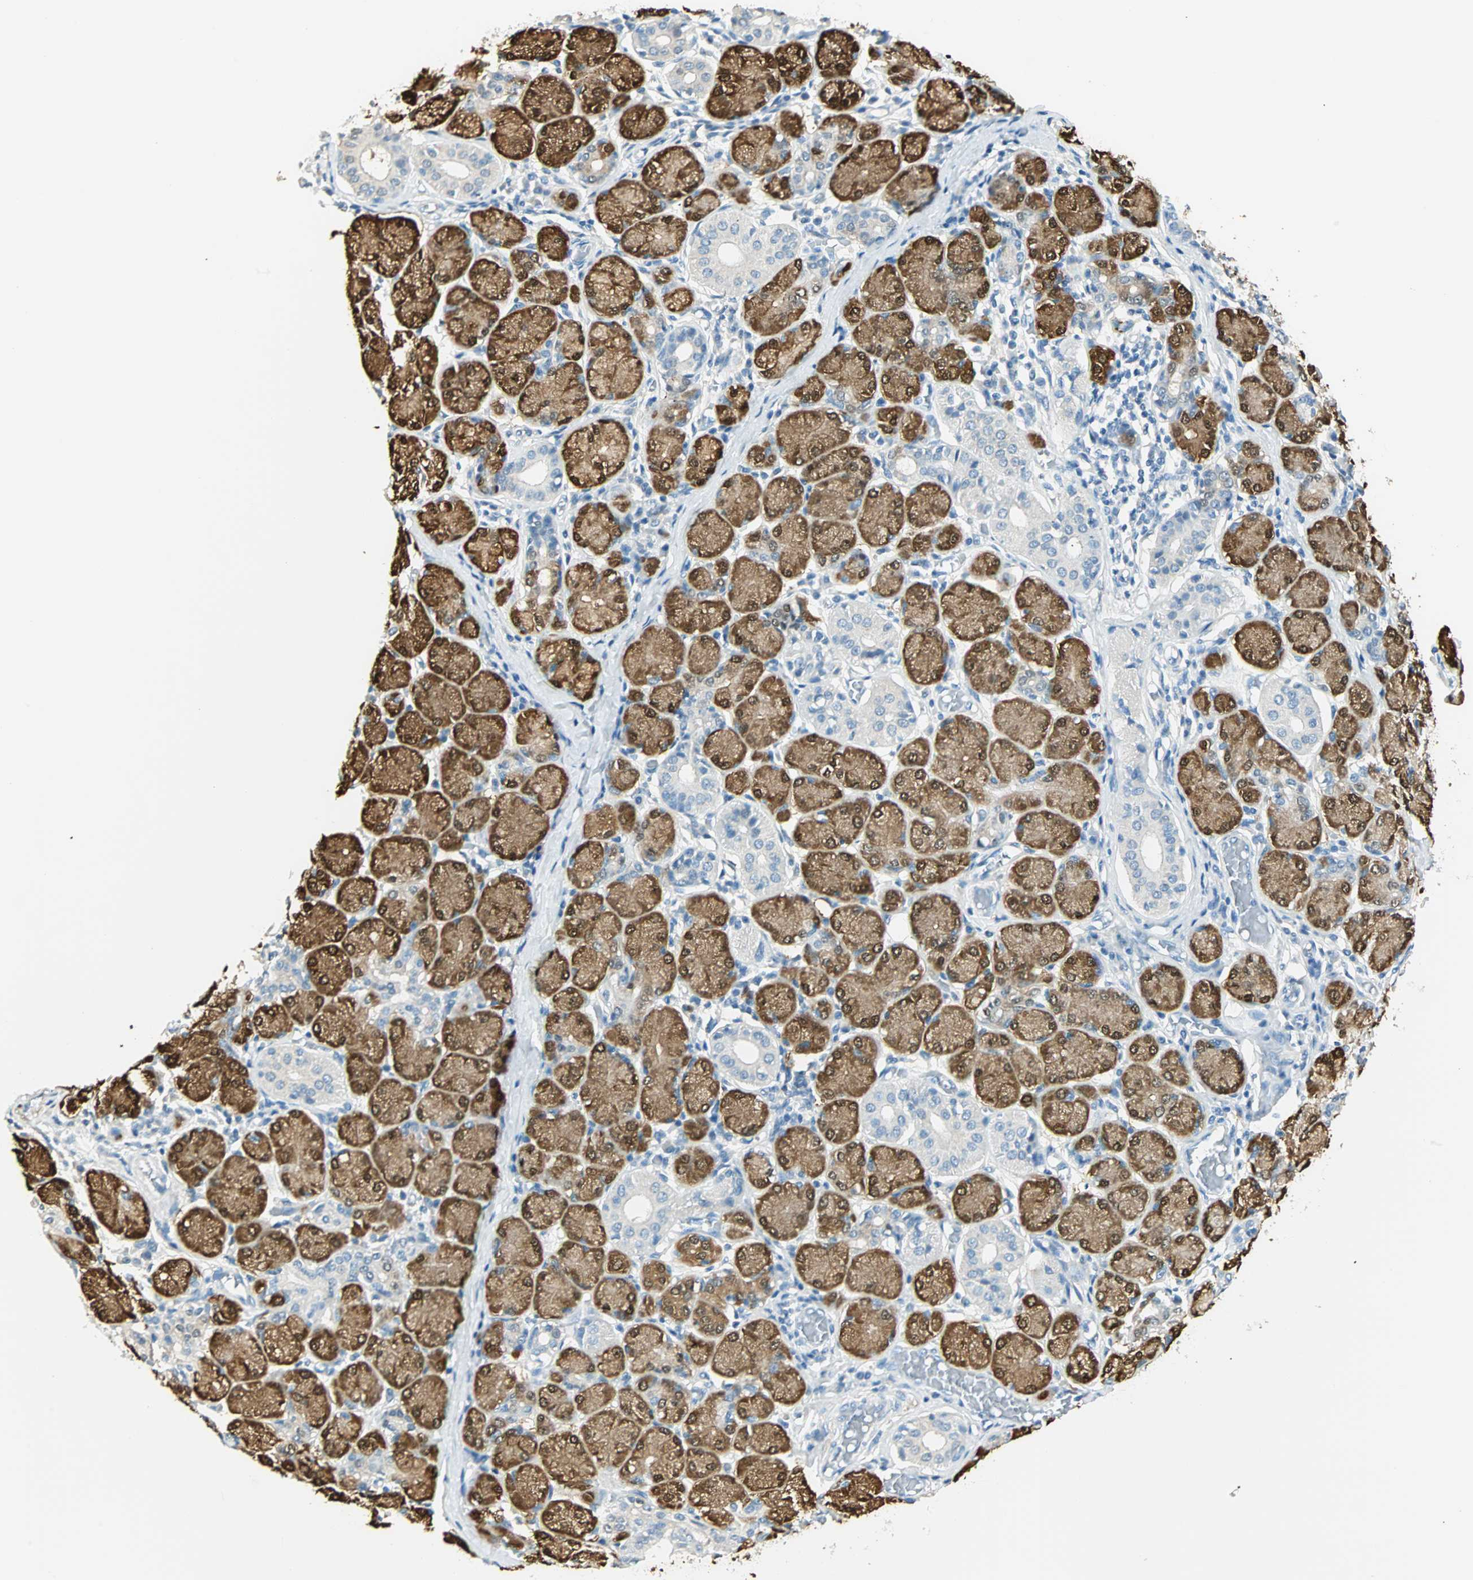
{"staining": {"intensity": "moderate", "quantity": ">75%", "location": "cytoplasmic/membranous,nuclear"}, "tissue": "salivary gland", "cell_type": "Glandular cells", "image_type": "normal", "snomed": [{"axis": "morphology", "description": "Normal tissue, NOS"}, {"axis": "topography", "description": "Salivary gland"}], "caption": "Immunohistochemical staining of benign salivary gland displays moderate cytoplasmic/membranous,nuclear protein staining in approximately >75% of glandular cells. The staining was performed using DAB (3,3'-diaminobenzidine), with brown indicating positive protein expression. Nuclei are stained blue with hematoxylin.", "gene": "S100A1", "patient": {"sex": "female", "age": 24}}